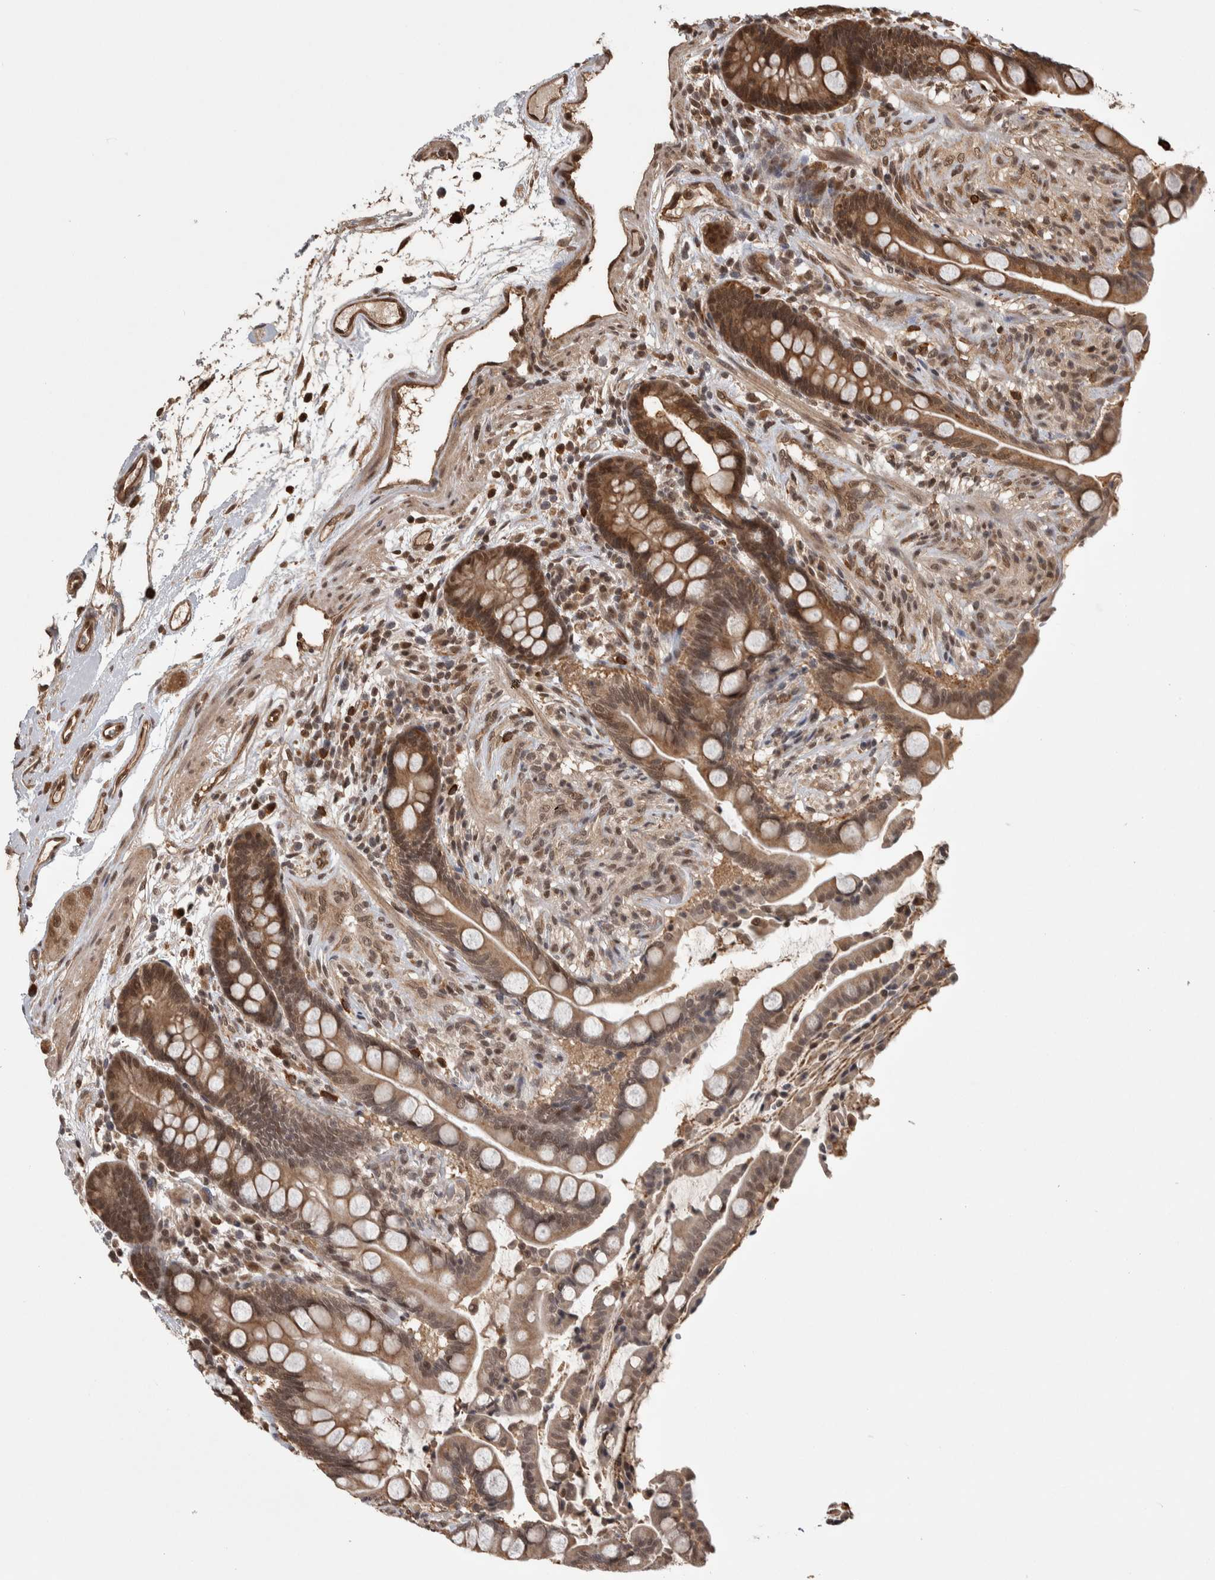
{"staining": {"intensity": "moderate", "quantity": ">75%", "location": "cytoplasmic/membranous,nuclear"}, "tissue": "colon", "cell_type": "Endothelial cells", "image_type": "normal", "snomed": [{"axis": "morphology", "description": "Normal tissue, NOS"}, {"axis": "topography", "description": "Colon"}], "caption": "Endothelial cells exhibit medium levels of moderate cytoplasmic/membranous,nuclear expression in approximately >75% of cells in benign colon. The staining is performed using DAB (3,3'-diaminobenzidine) brown chromogen to label protein expression. The nuclei are counter-stained blue using hematoxylin.", "gene": "ZNF592", "patient": {"sex": "male", "age": 73}}